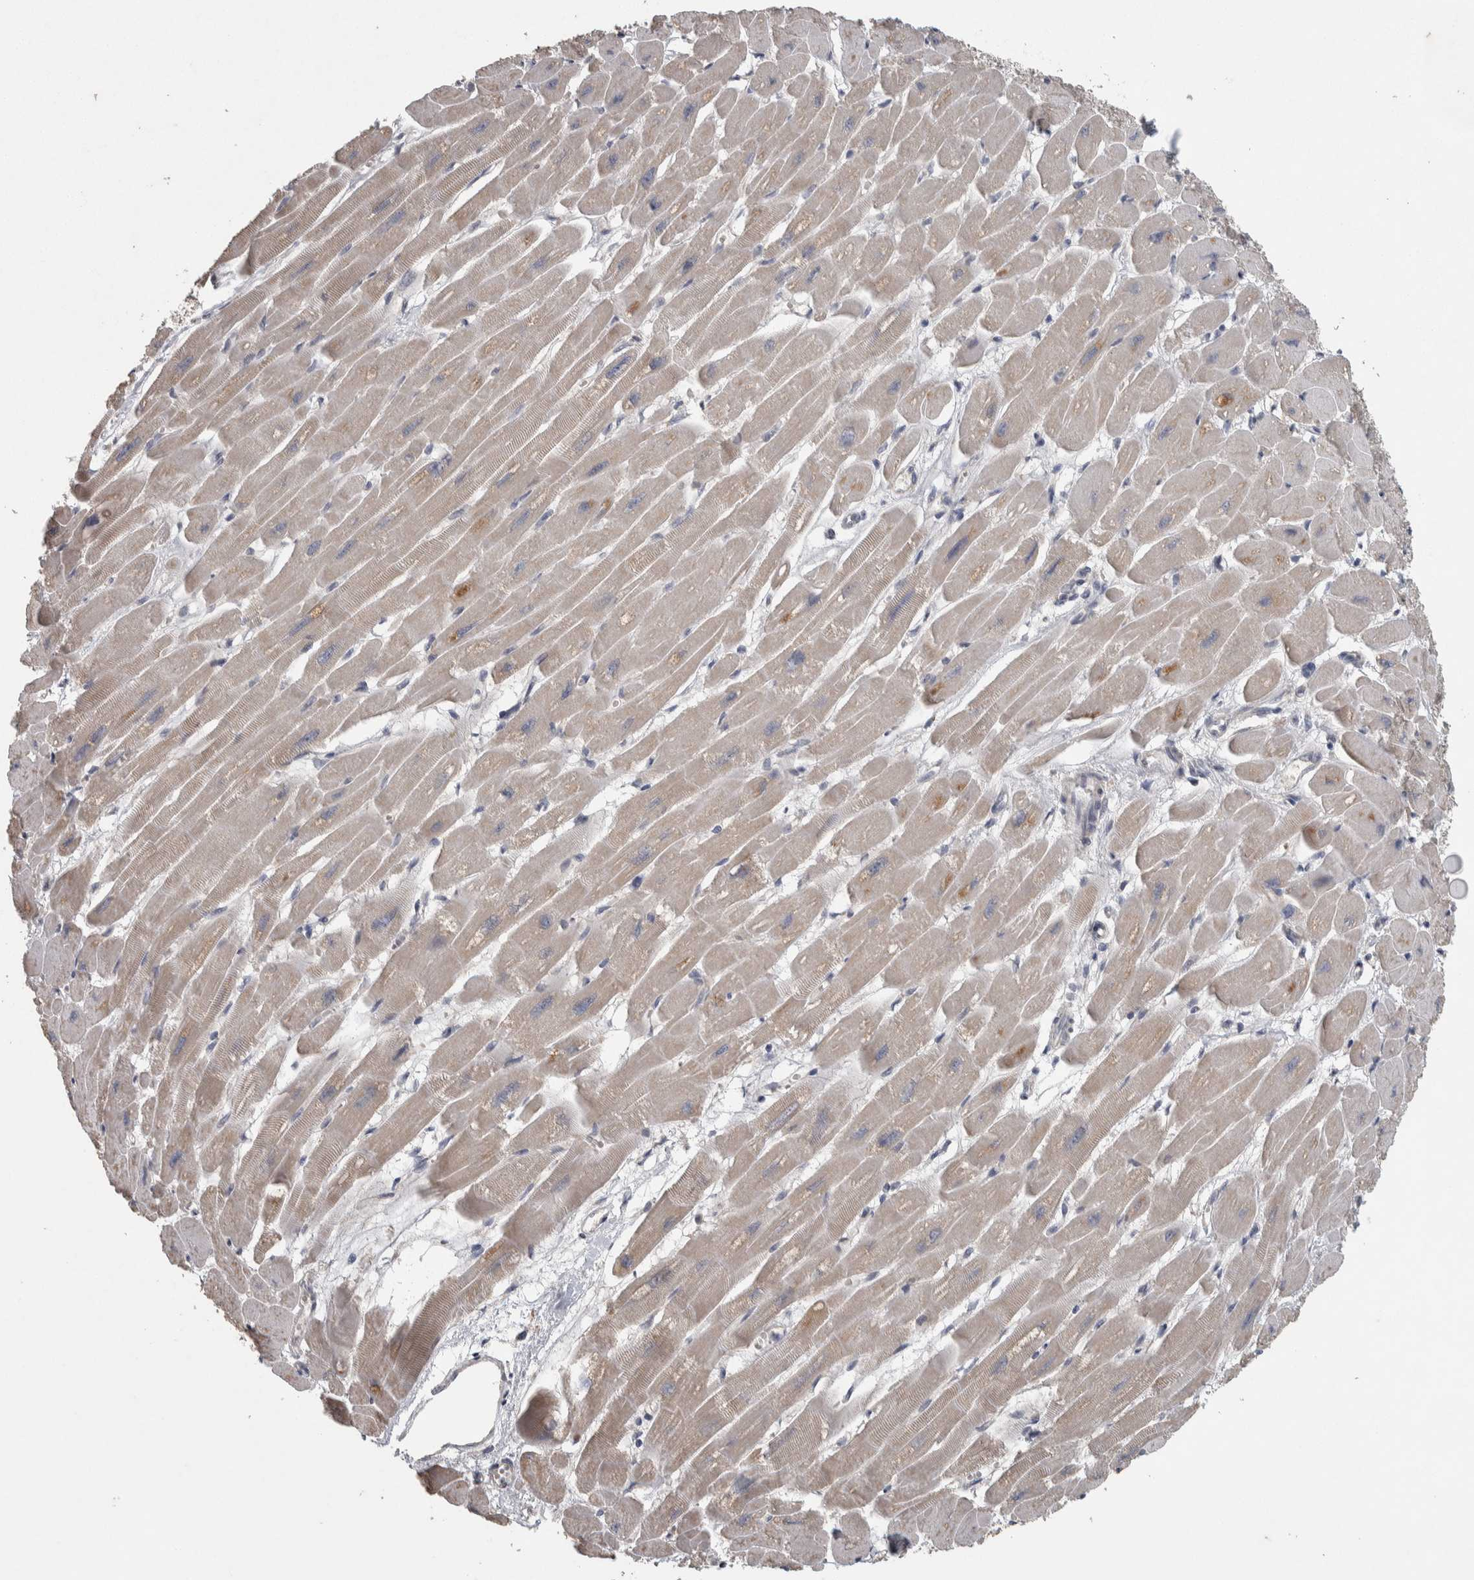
{"staining": {"intensity": "weak", "quantity": ">75%", "location": "cytoplasmic/membranous"}, "tissue": "heart muscle", "cell_type": "Cardiomyocytes", "image_type": "normal", "snomed": [{"axis": "morphology", "description": "Normal tissue, NOS"}, {"axis": "topography", "description": "Heart"}], "caption": "The immunohistochemical stain shows weak cytoplasmic/membranous positivity in cardiomyocytes of benign heart muscle.", "gene": "SRP68", "patient": {"sex": "female", "age": 54}}